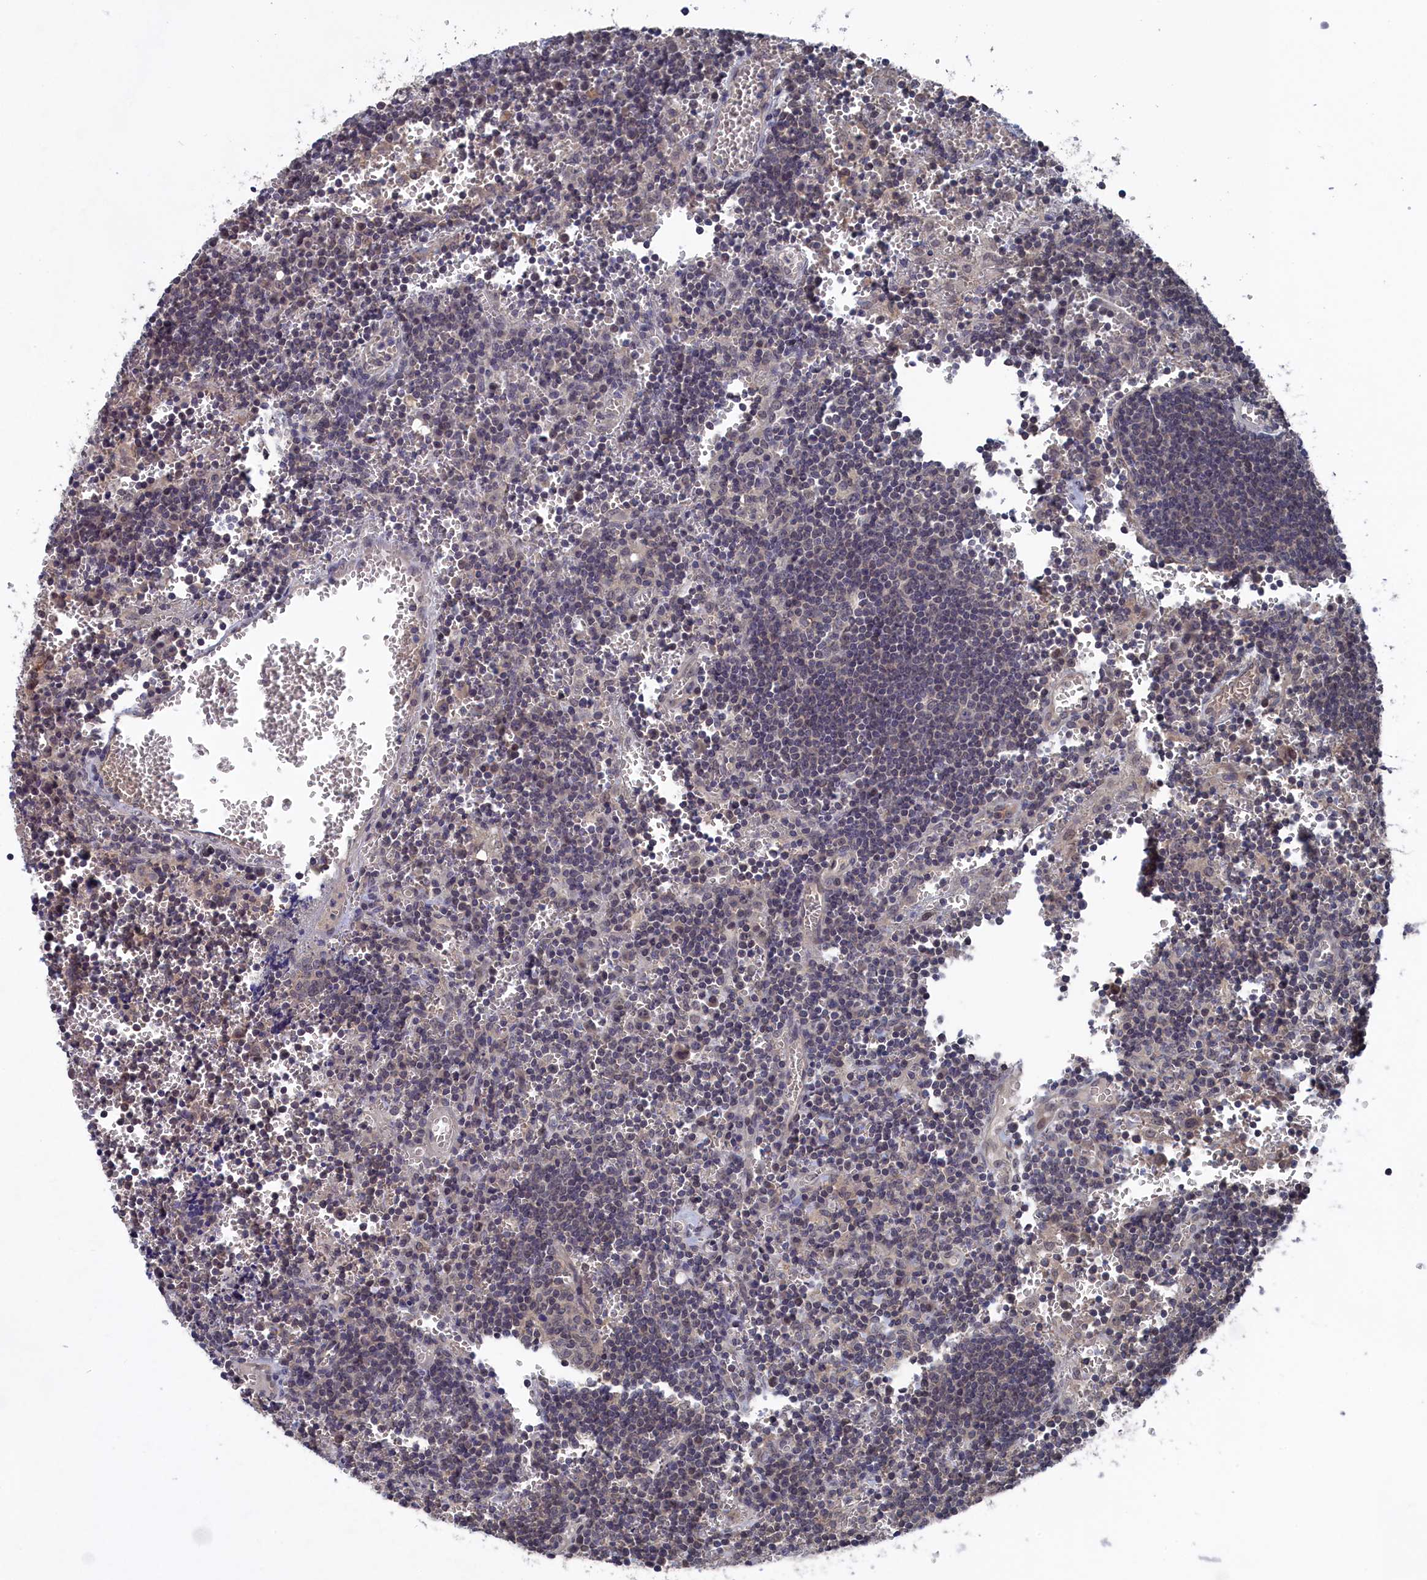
{"staining": {"intensity": "weak", "quantity": "25%-75%", "location": "cytoplasmic/membranous"}, "tissue": "lymph node", "cell_type": "Germinal center cells", "image_type": "normal", "snomed": [{"axis": "morphology", "description": "Normal tissue, NOS"}, {"axis": "topography", "description": "Lymph node"}], "caption": "Lymph node stained with a brown dye exhibits weak cytoplasmic/membranous positive staining in approximately 25%-75% of germinal center cells.", "gene": "NUTF2", "patient": {"sex": "female", "age": 73}}